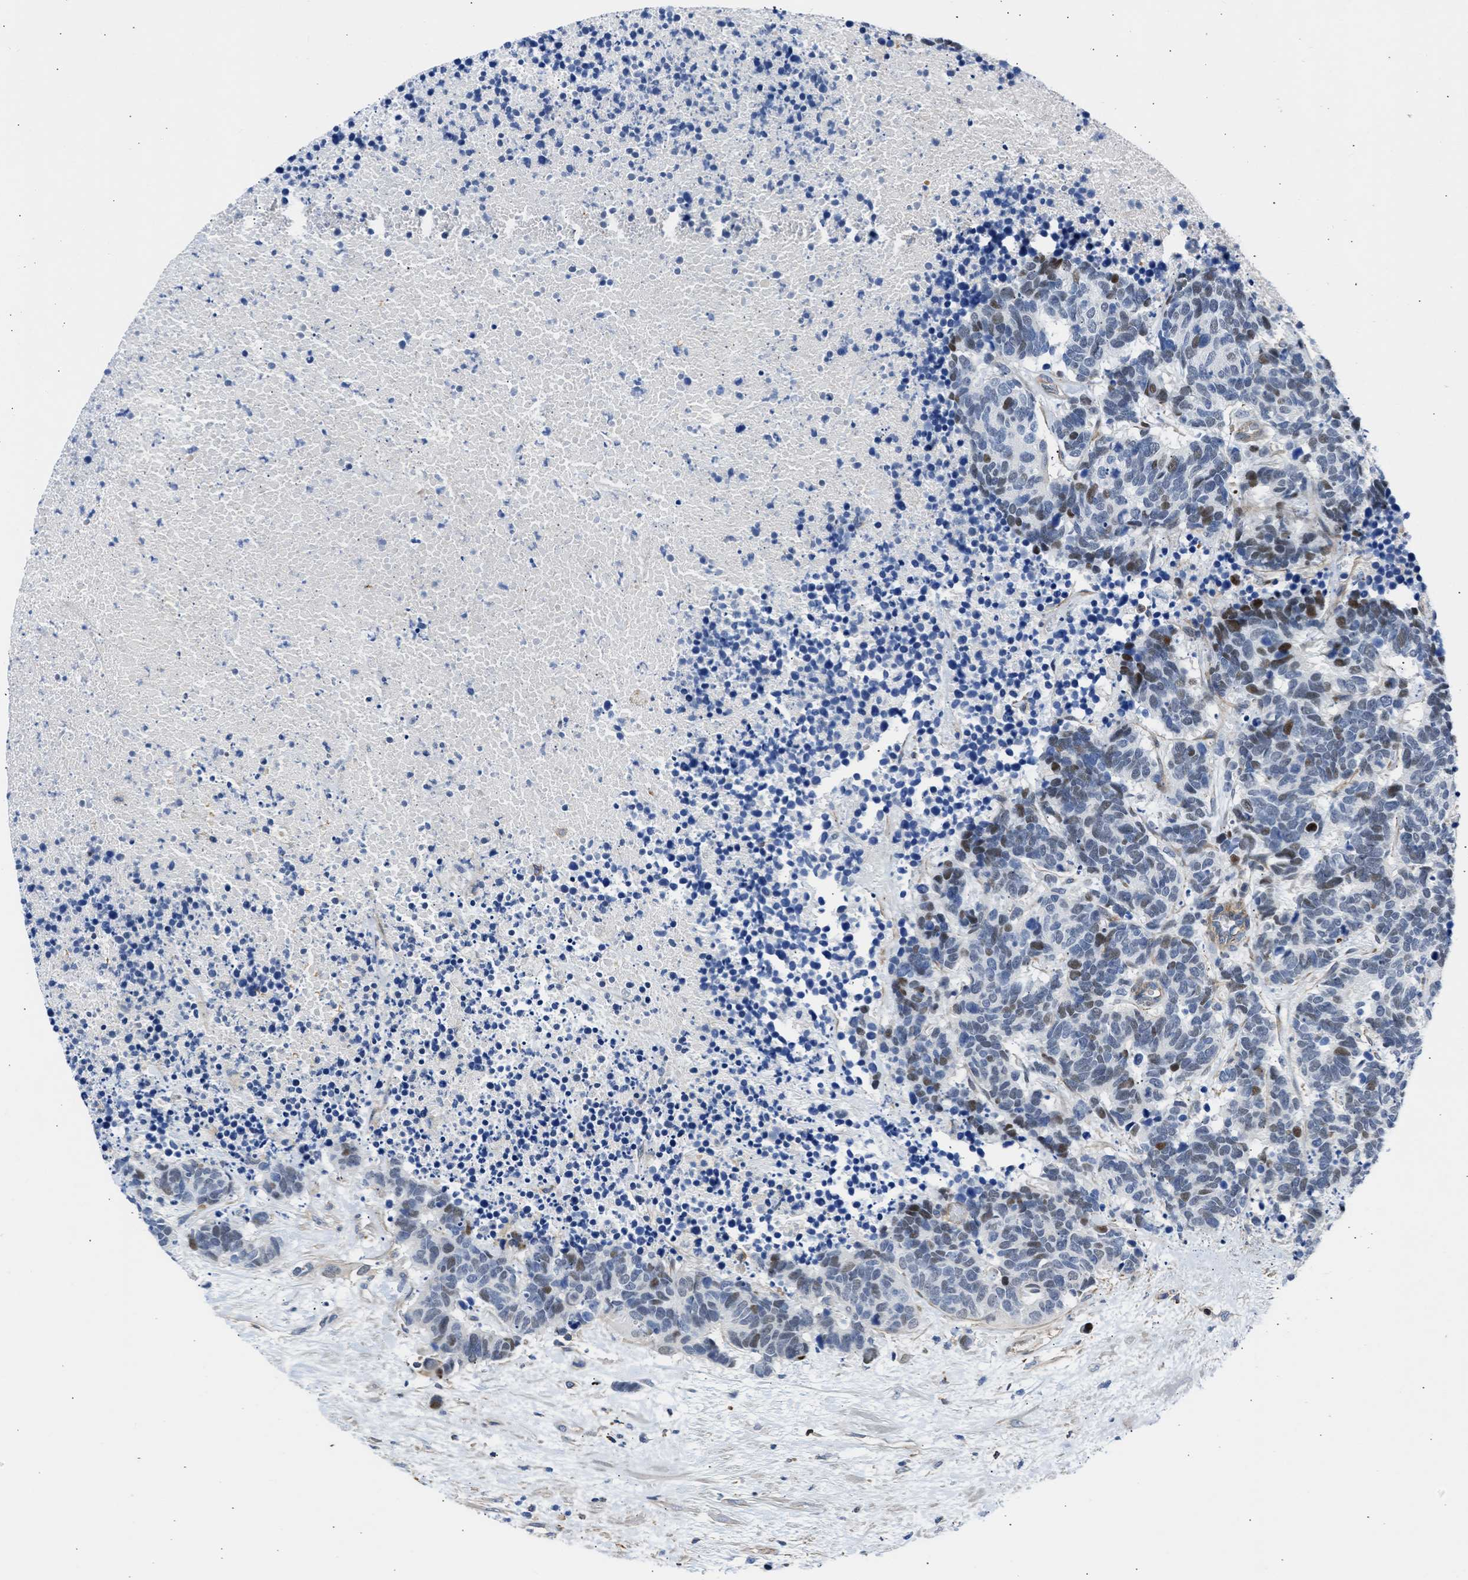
{"staining": {"intensity": "moderate", "quantity": "25%-75%", "location": "nuclear"}, "tissue": "carcinoid", "cell_type": "Tumor cells", "image_type": "cancer", "snomed": [{"axis": "morphology", "description": "Carcinoma, NOS"}, {"axis": "morphology", "description": "Carcinoid, malignant, NOS"}, {"axis": "topography", "description": "Urinary bladder"}], "caption": "Immunohistochemistry (IHC) micrograph of neoplastic tissue: carcinoid stained using immunohistochemistry (IHC) shows medium levels of moderate protein expression localized specifically in the nuclear of tumor cells, appearing as a nuclear brown color.", "gene": "MAS1L", "patient": {"sex": "male", "age": 57}}